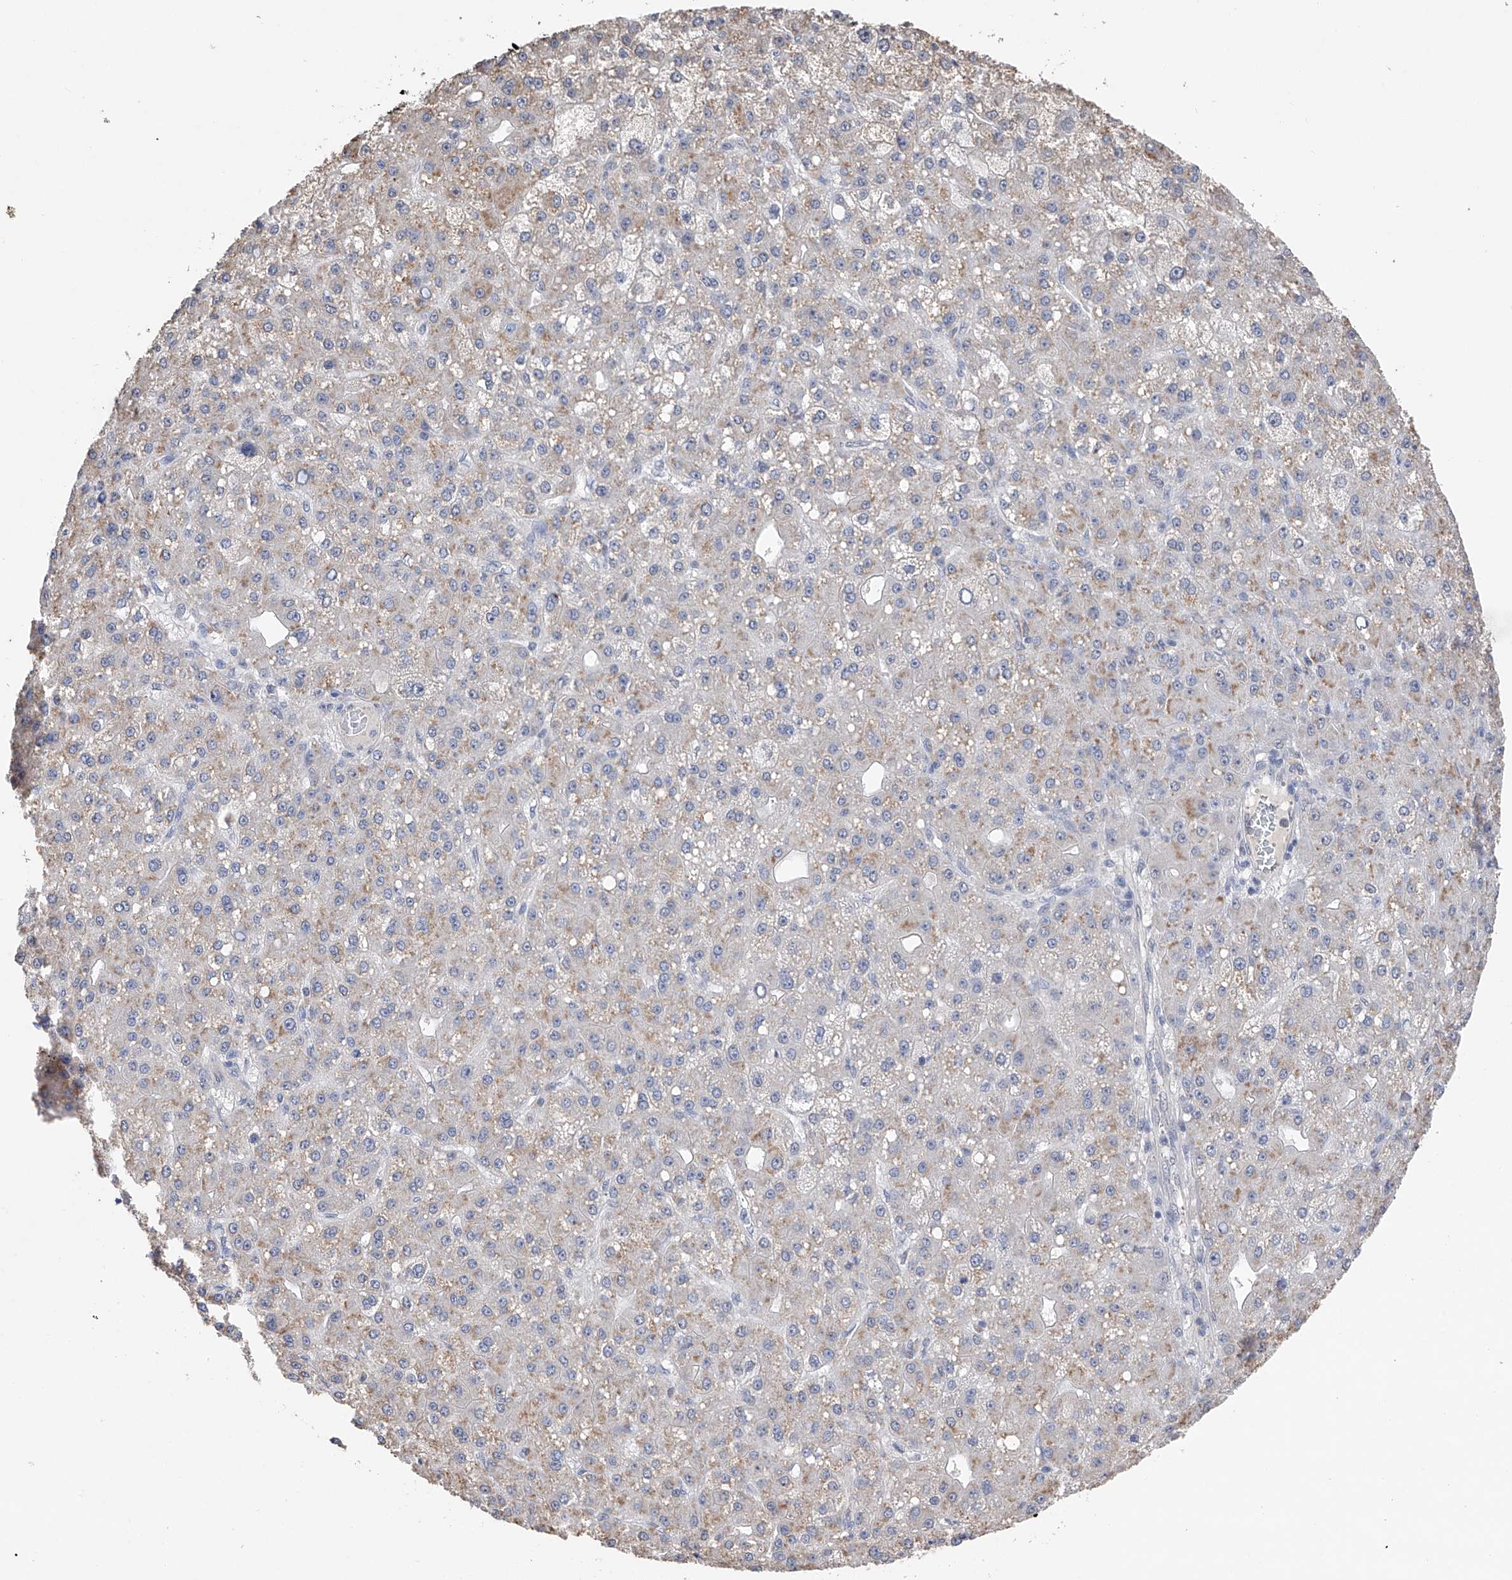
{"staining": {"intensity": "weak", "quantity": "<25%", "location": "cytoplasmic/membranous"}, "tissue": "liver cancer", "cell_type": "Tumor cells", "image_type": "cancer", "snomed": [{"axis": "morphology", "description": "Carcinoma, Hepatocellular, NOS"}, {"axis": "topography", "description": "Liver"}], "caption": "Immunohistochemistry (IHC) micrograph of human hepatocellular carcinoma (liver) stained for a protein (brown), which reveals no expression in tumor cells.", "gene": "DMAP1", "patient": {"sex": "male", "age": 67}}